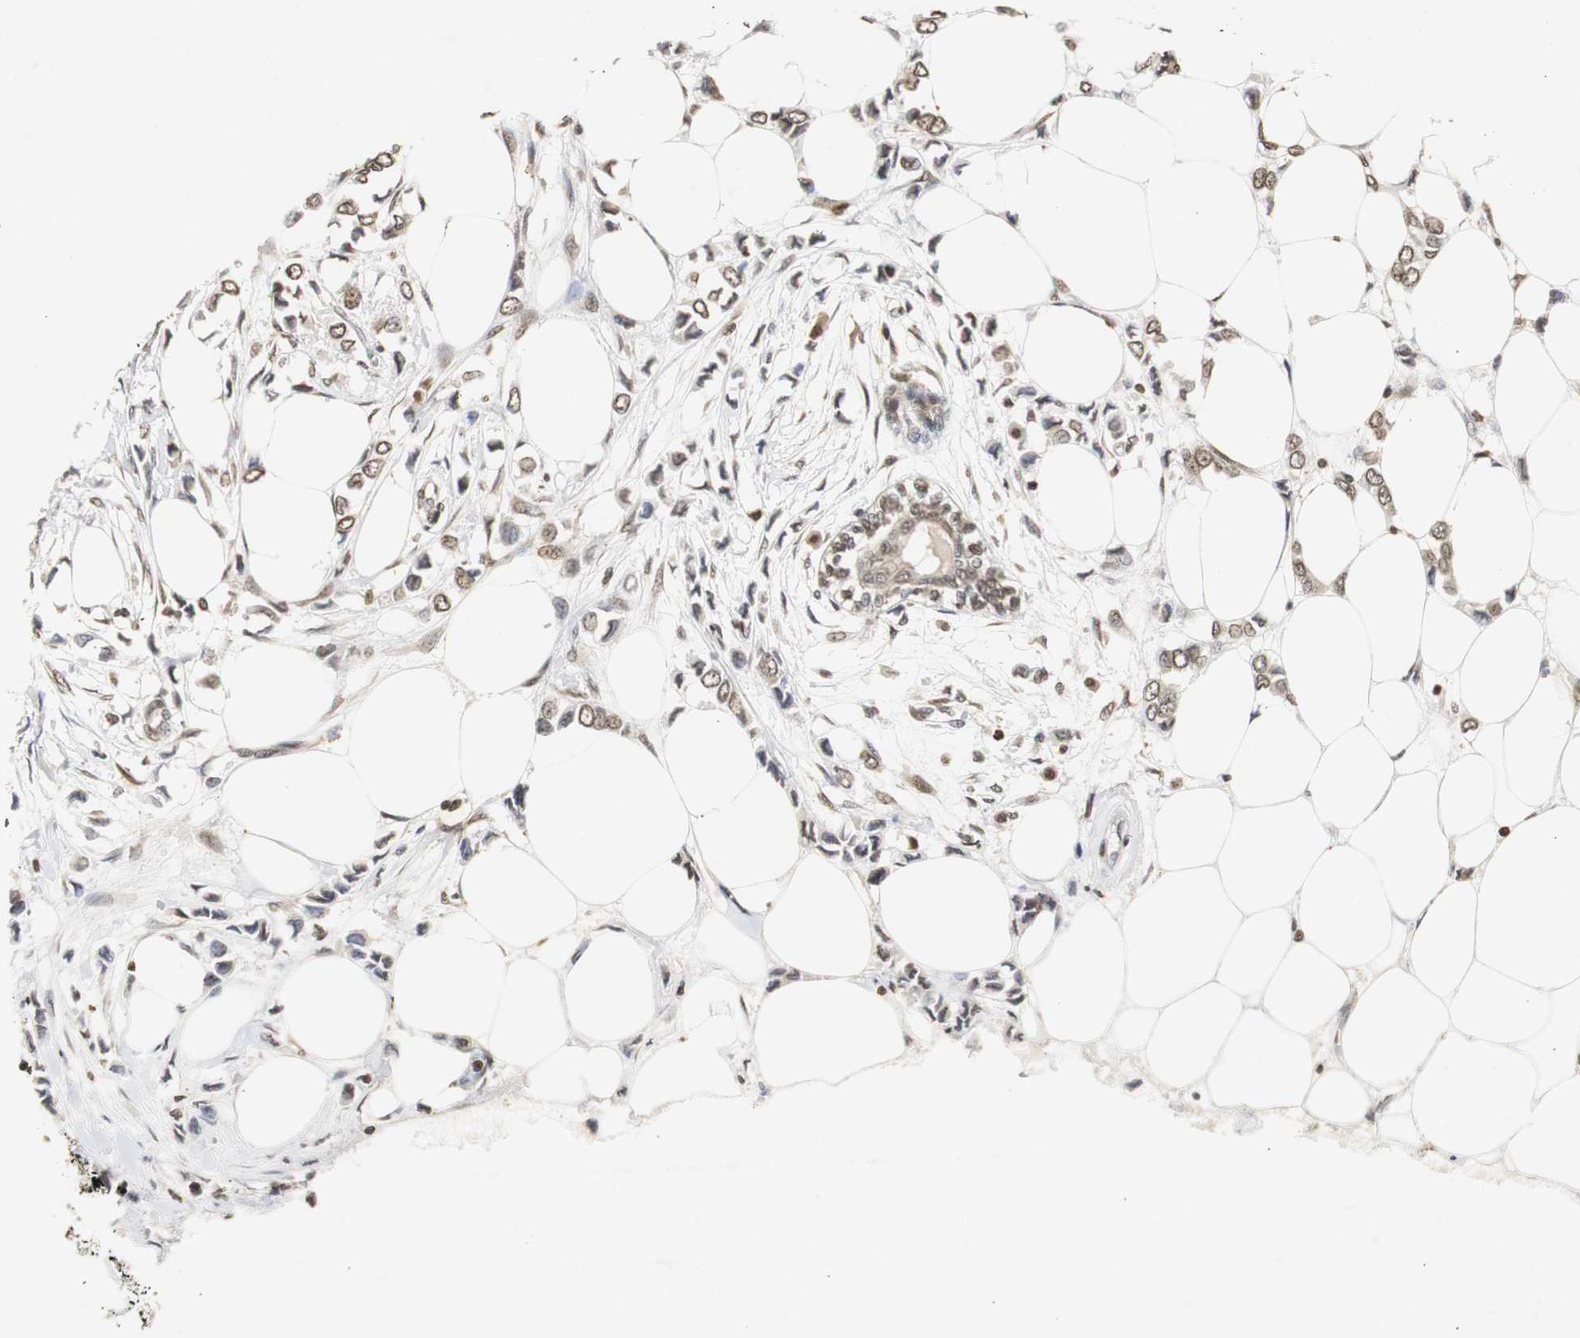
{"staining": {"intensity": "weak", "quantity": ">75%", "location": "nuclear"}, "tissue": "breast cancer", "cell_type": "Tumor cells", "image_type": "cancer", "snomed": [{"axis": "morphology", "description": "Lobular carcinoma"}, {"axis": "topography", "description": "Breast"}], "caption": "IHC of human lobular carcinoma (breast) demonstrates low levels of weak nuclear staining in approximately >75% of tumor cells. (IHC, brightfield microscopy, high magnification).", "gene": "ZFC3H1", "patient": {"sex": "female", "age": 51}}